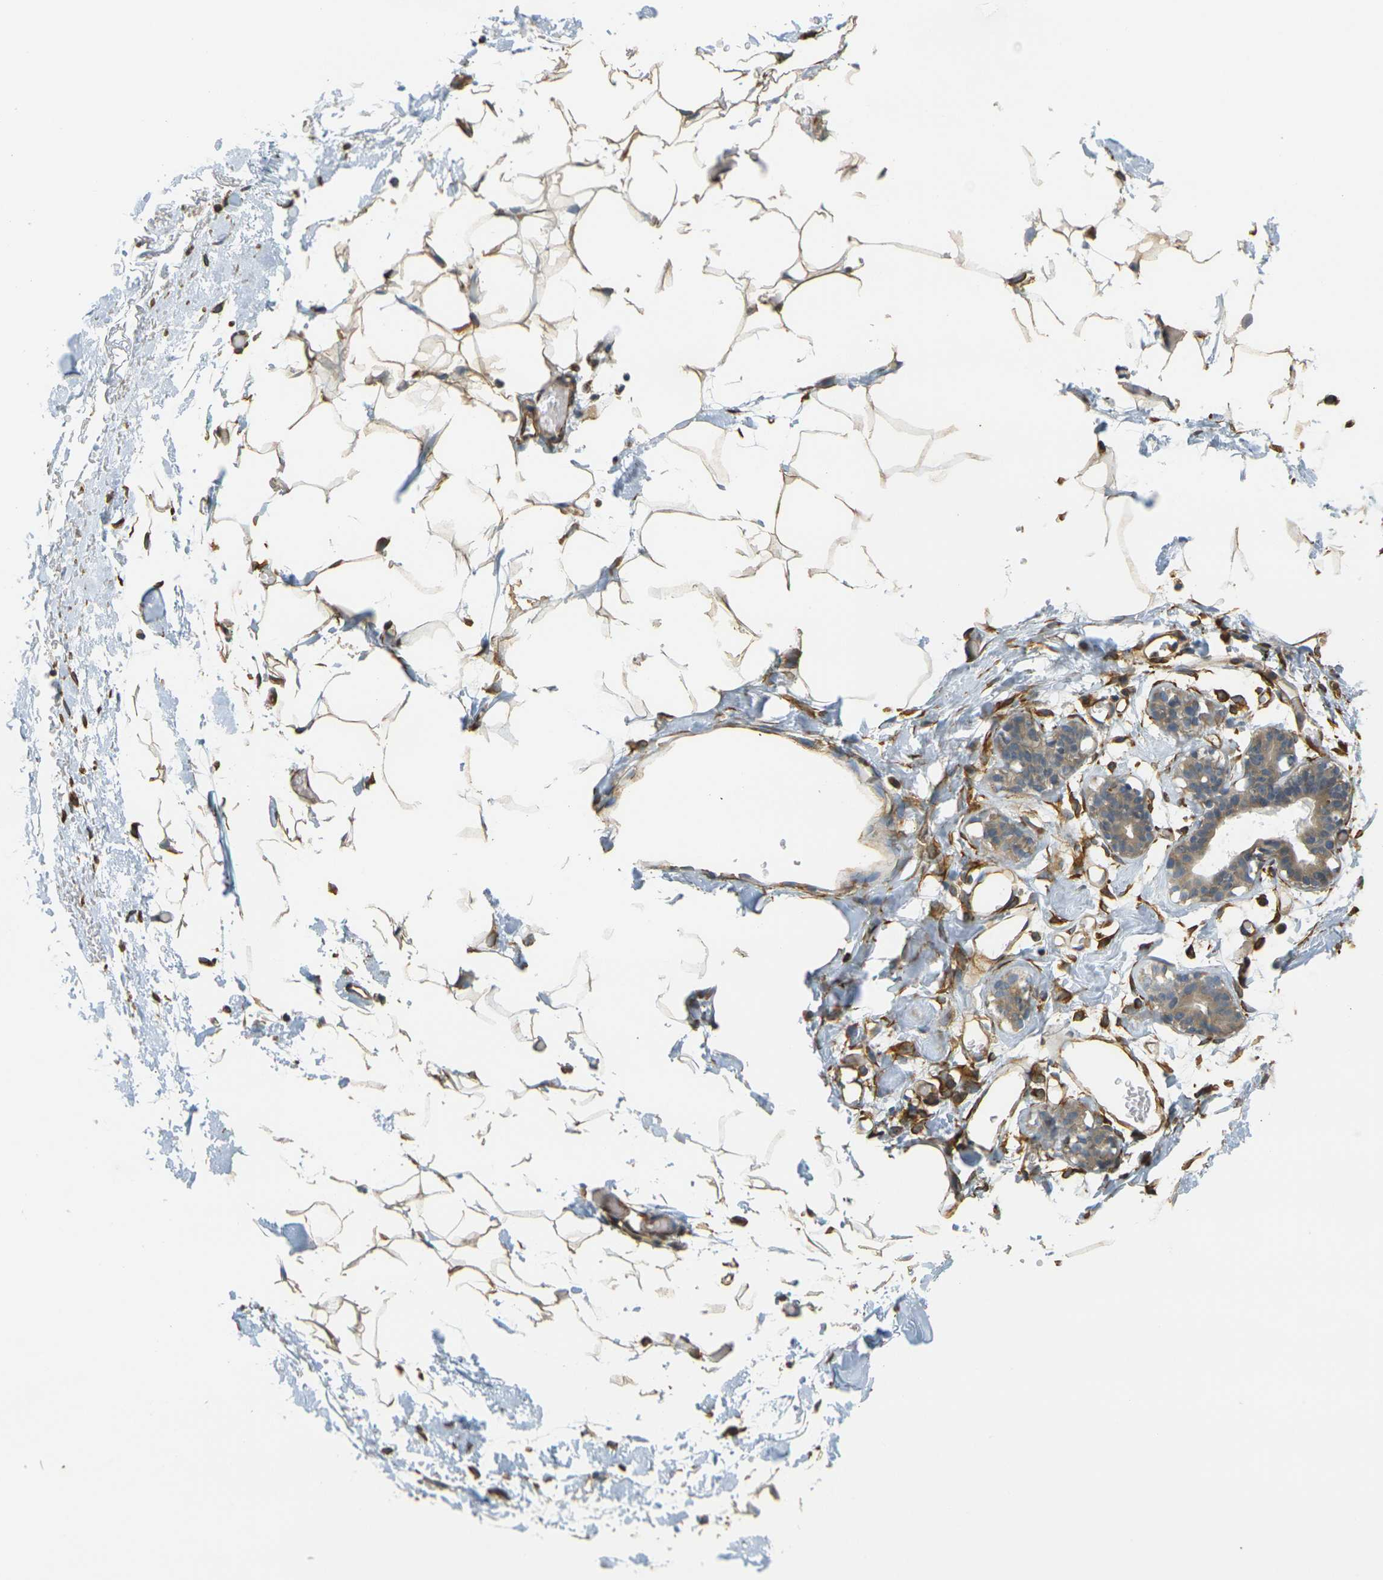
{"staining": {"intensity": "moderate", "quantity": "25%-75%", "location": "cytoplasmic/membranous"}, "tissue": "adipose tissue", "cell_type": "Adipocytes", "image_type": "normal", "snomed": [{"axis": "morphology", "description": "Normal tissue, NOS"}, {"axis": "topography", "description": "Breast"}, {"axis": "topography", "description": "Adipose tissue"}], "caption": "Immunohistochemical staining of benign human adipose tissue reveals moderate cytoplasmic/membranous protein expression in approximately 25%-75% of adipocytes.", "gene": "CYTH3", "patient": {"sex": "female", "age": 25}}